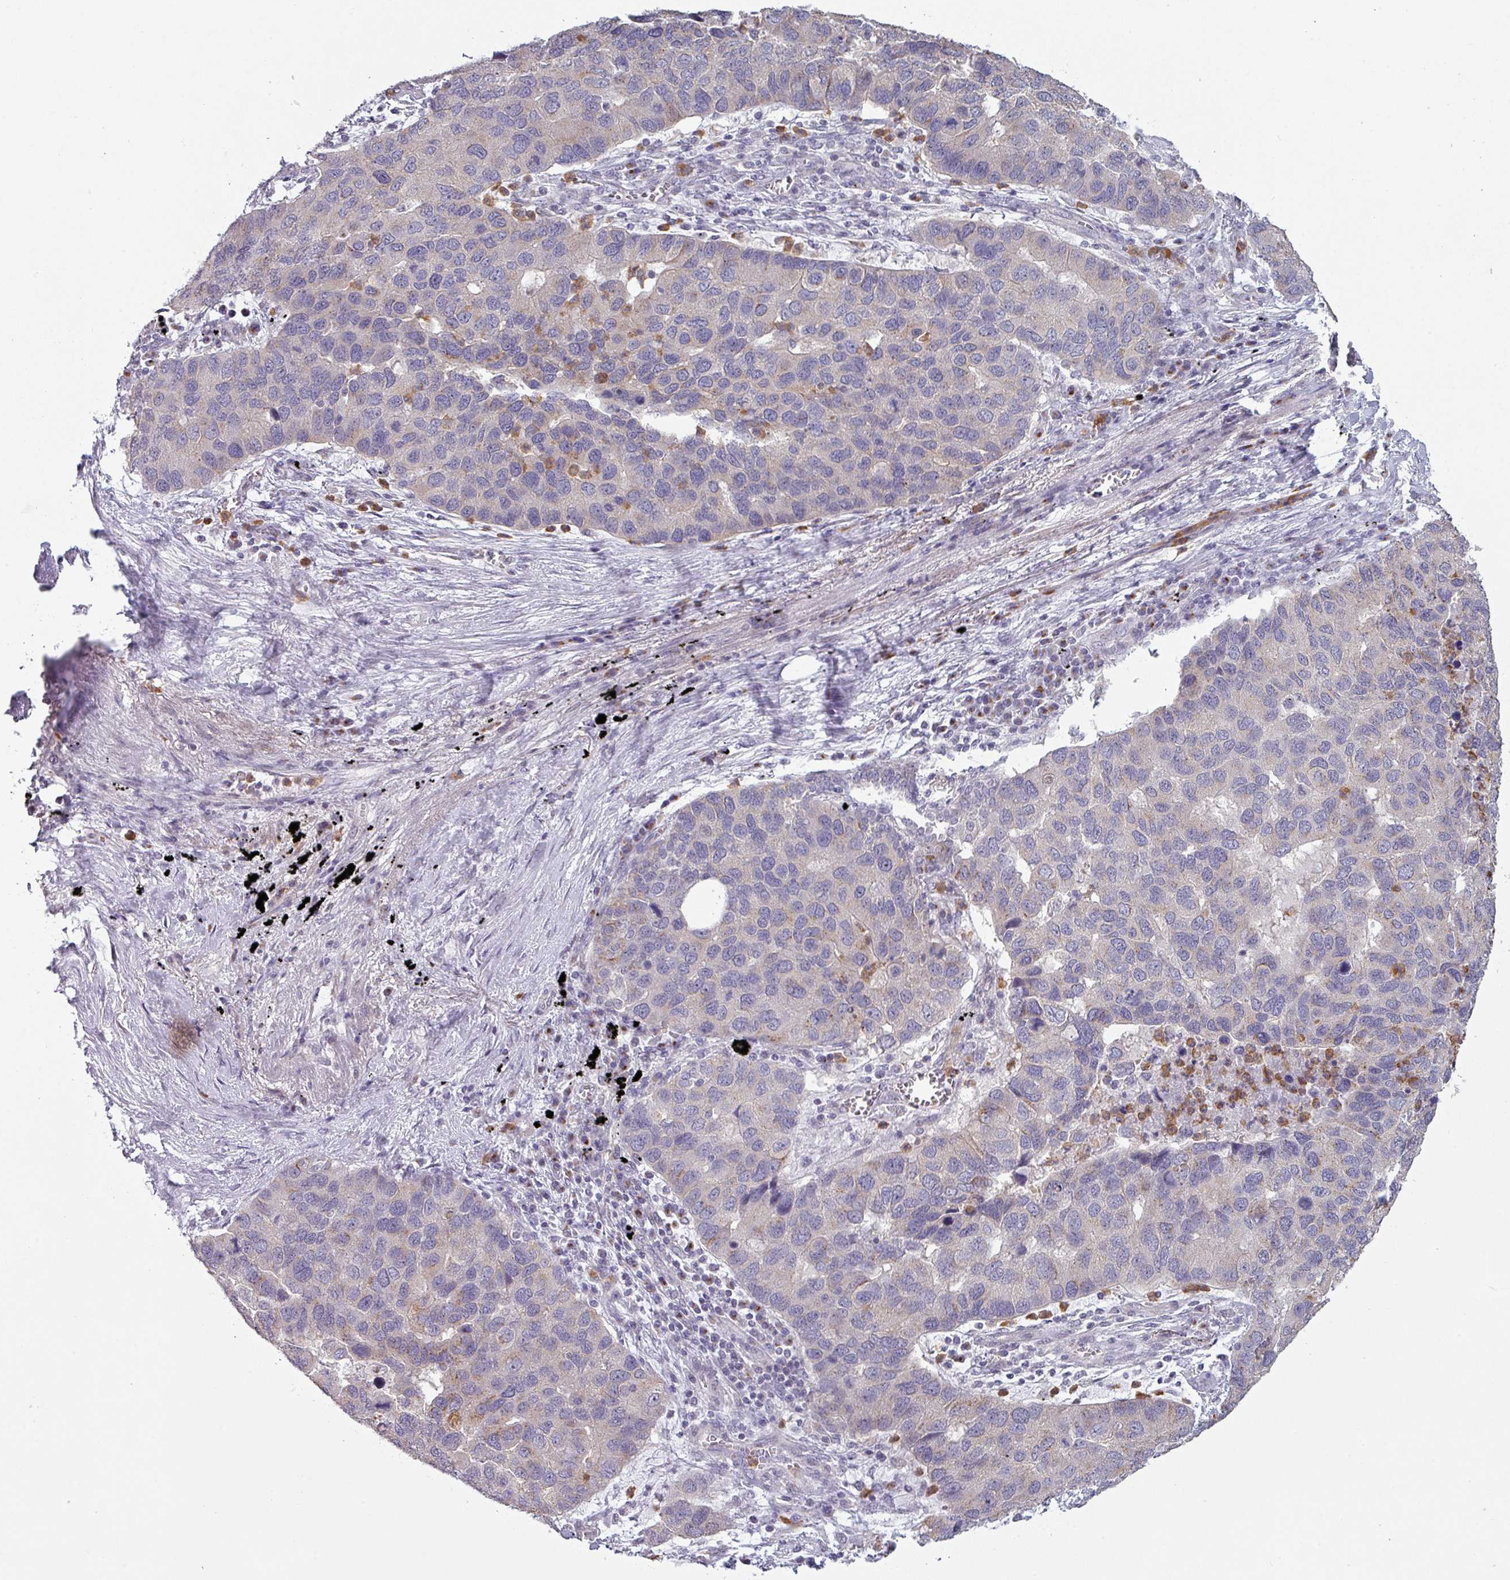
{"staining": {"intensity": "weak", "quantity": ">75%", "location": "cytoplasmic/membranous"}, "tissue": "lung cancer", "cell_type": "Tumor cells", "image_type": "cancer", "snomed": [{"axis": "morphology", "description": "Aneuploidy"}, {"axis": "morphology", "description": "Adenocarcinoma, NOS"}, {"axis": "topography", "description": "Lymph node"}, {"axis": "topography", "description": "Lung"}], "caption": "Protein expression analysis of lung adenocarcinoma demonstrates weak cytoplasmic/membranous positivity in about >75% of tumor cells.", "gene": "MAGEC3", "patient": {"sex": "female", "age": 74}}